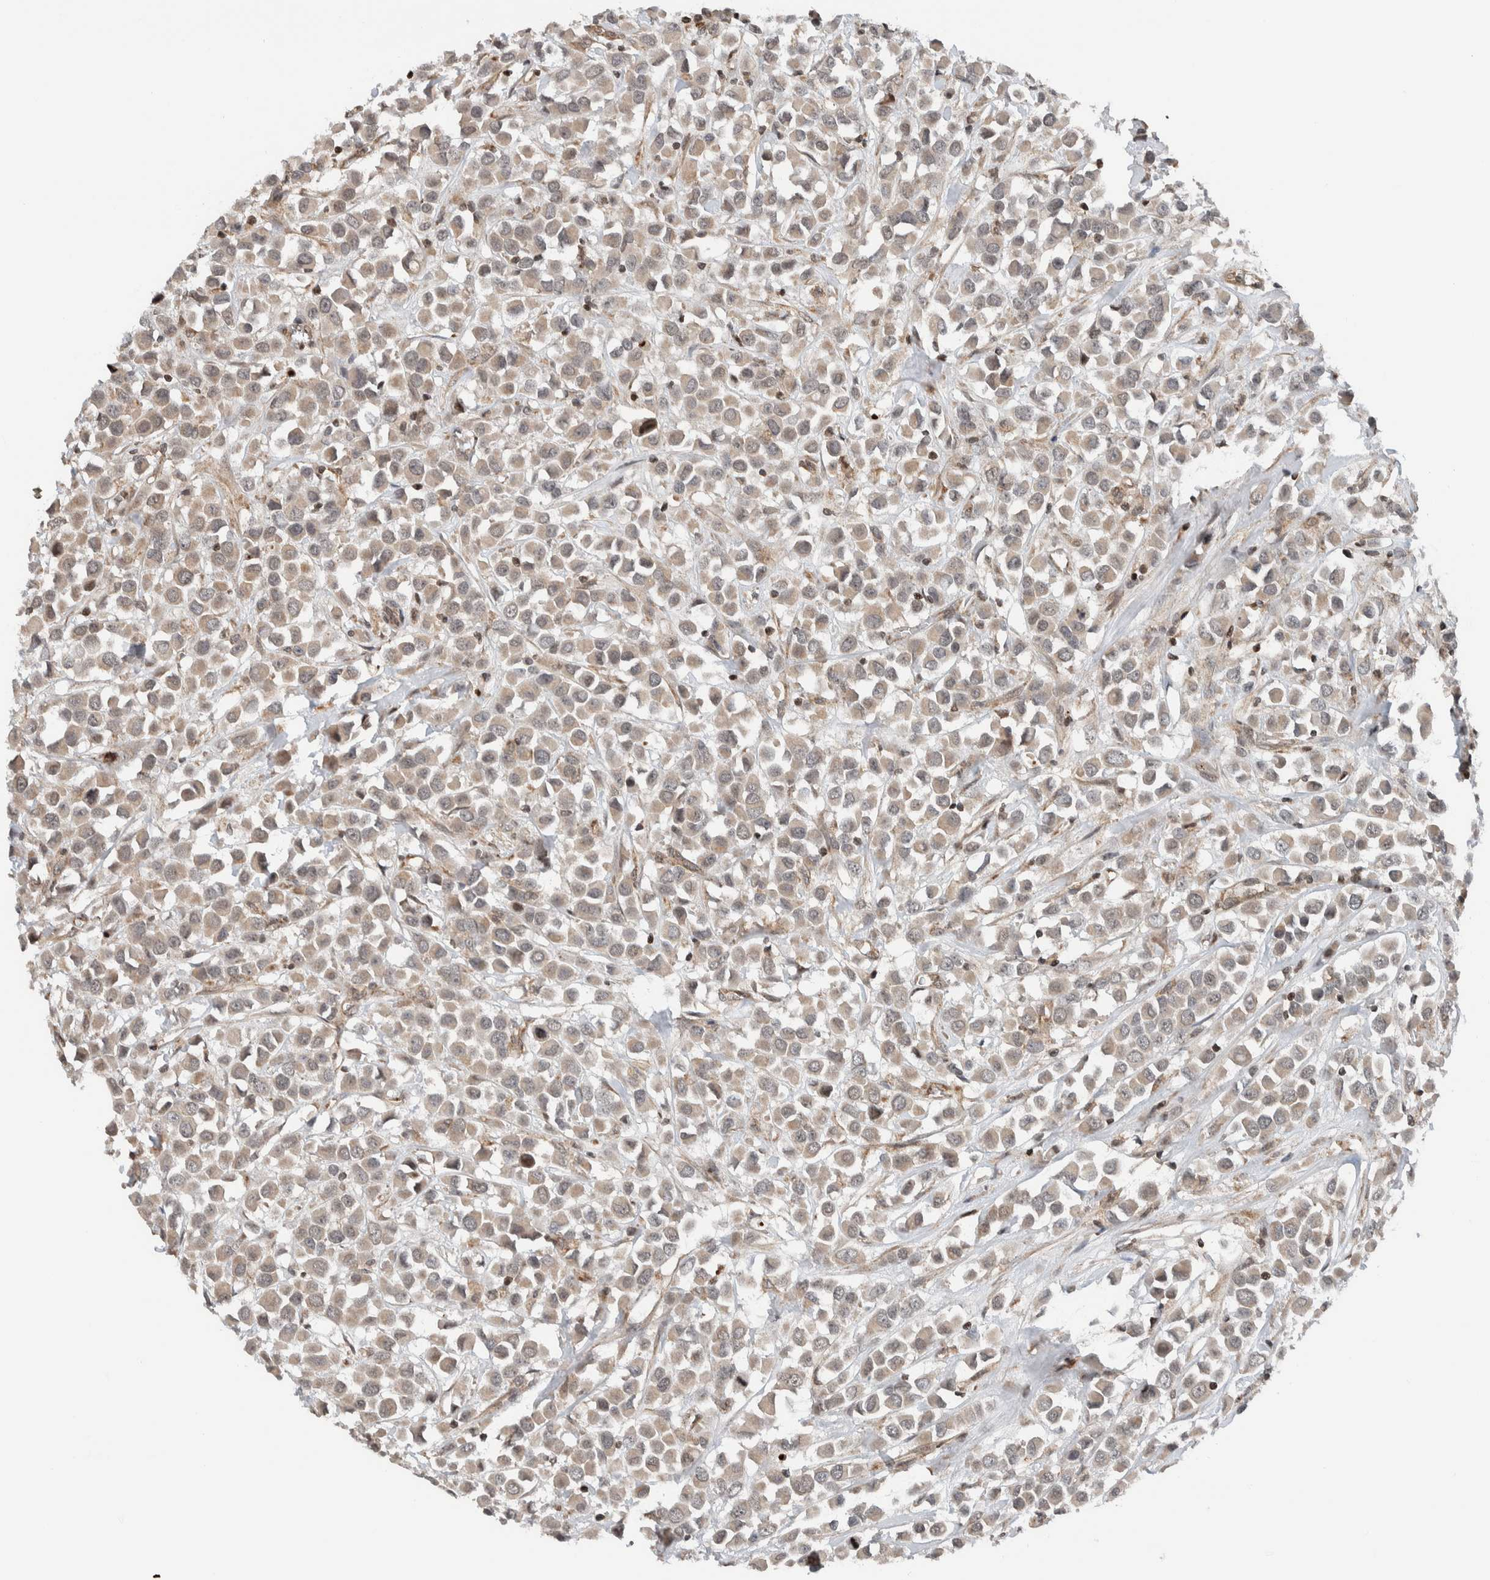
{"staining": {"intensity": "weak", "quantity": "25%-75%", "location": "cytoplasmic/membranous"}, "tissue": "breast cancer", "cell_type": "Tumor cells", "image_type": "cancer", "snomed": [{"axis": "morphology", "description": "Duct carcinoma"}, {"axis": "topography", "description": "Breast"}], "caption": "A brown stain labels weak cytoplasmic/membranous expression of a protein in human breast invasive ductal carcinoma tumor cells.", "gene": "NPLOC4", "patient": {"sex": "female", "age": 61}}